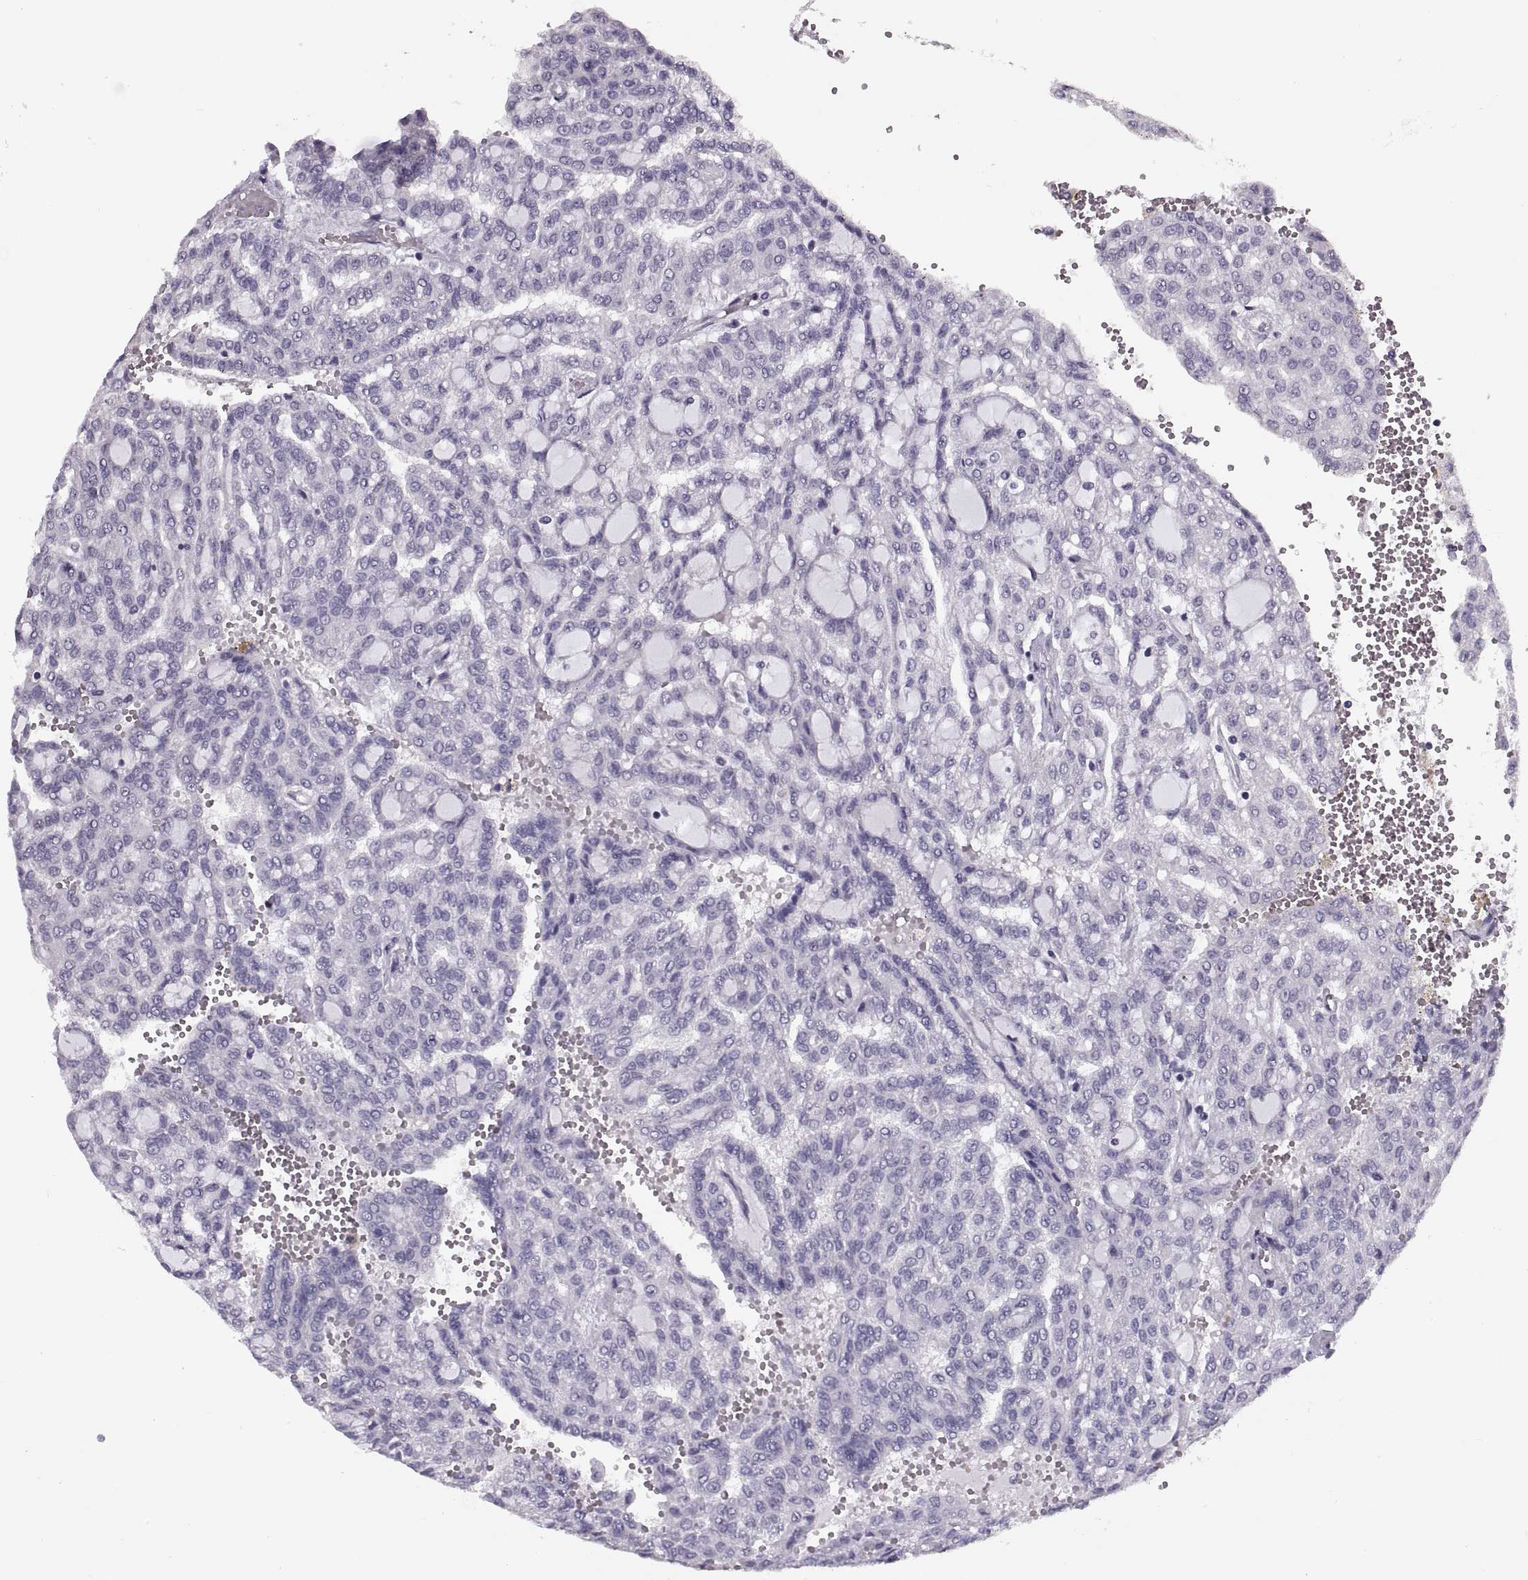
{"staining": {"intensity": "negative", "quantity": "none", "location": "none"}, "tissue": "renal cancer", "cell_type": "Tumor cells", "image_type": "cancer", "snomed": [{"axis": "morphology", "description": "Adenocarcinoma, NOS"}, {"axis": "topography", "description": "Kidney"}], "caption": "Human adenocarcinoma (renal) stained for a protein using immunohistochemistry (IHC) displays no staining in tumor cells.", "gene": "PAGE5", "patient": {"sex": "male", "age": 63}}